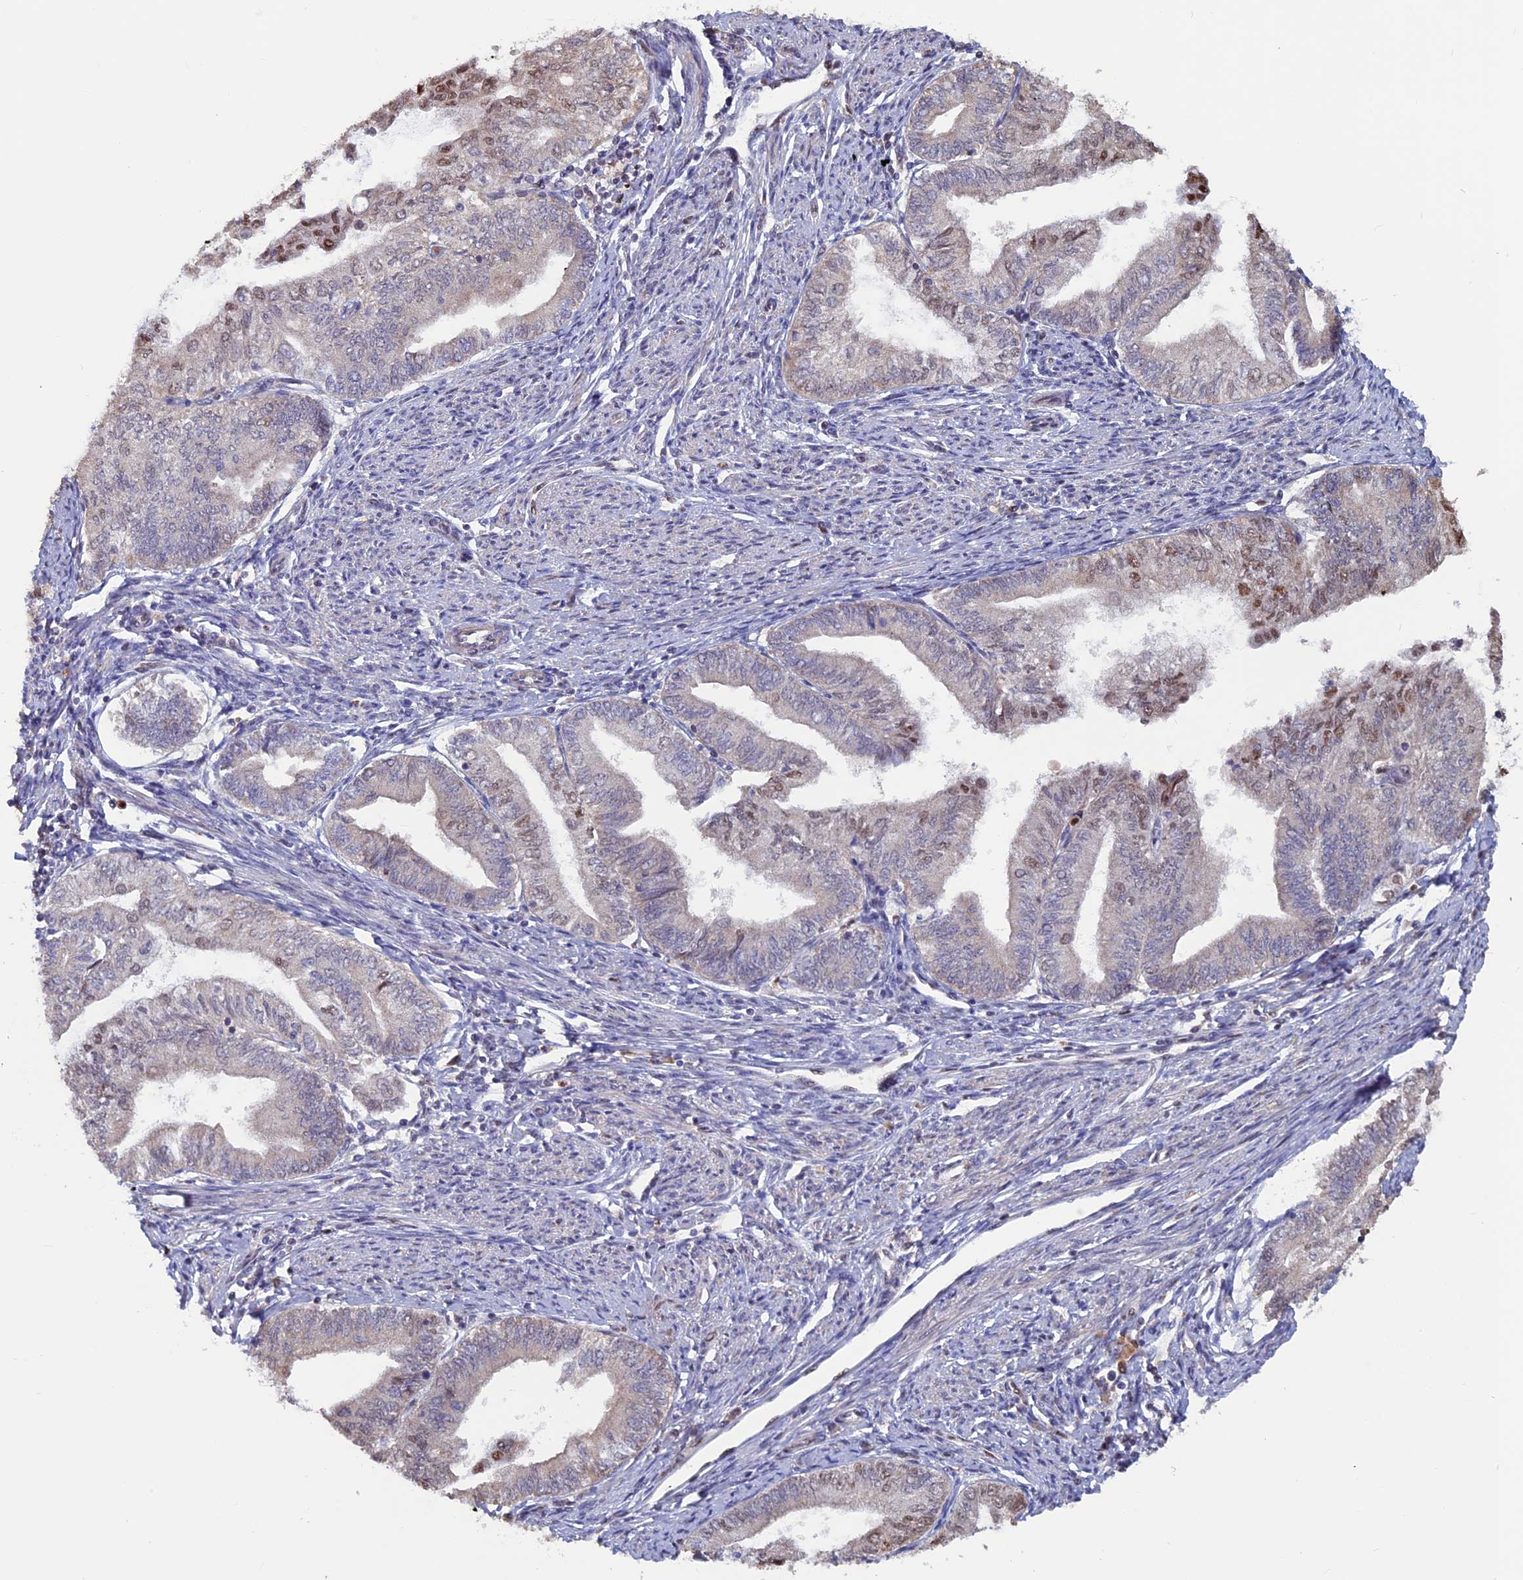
{"staining": {"intensity": "moderate", "quantity": "<25%", "location": "nuclear"}, "tissue": "endometrial cancer", "cell_type": "Tumor cells", "image_type": "cancer", "snomed": [{"axis": "morphology", "description": "Adenocarcinoma, NOS"}, {"axis": "topography", "description": "Endometrium"}], "caption": "IHC of human endometrial cancer displays low levels of moderate nuclear positivity in about <25% of tumor cells. (DAB (3,3'-diaminobenzidine) = brown stain, brightfield microscopy at high magnification).", "gene": "ACSS1", "patient": {"sex": "female", "age": 66}}